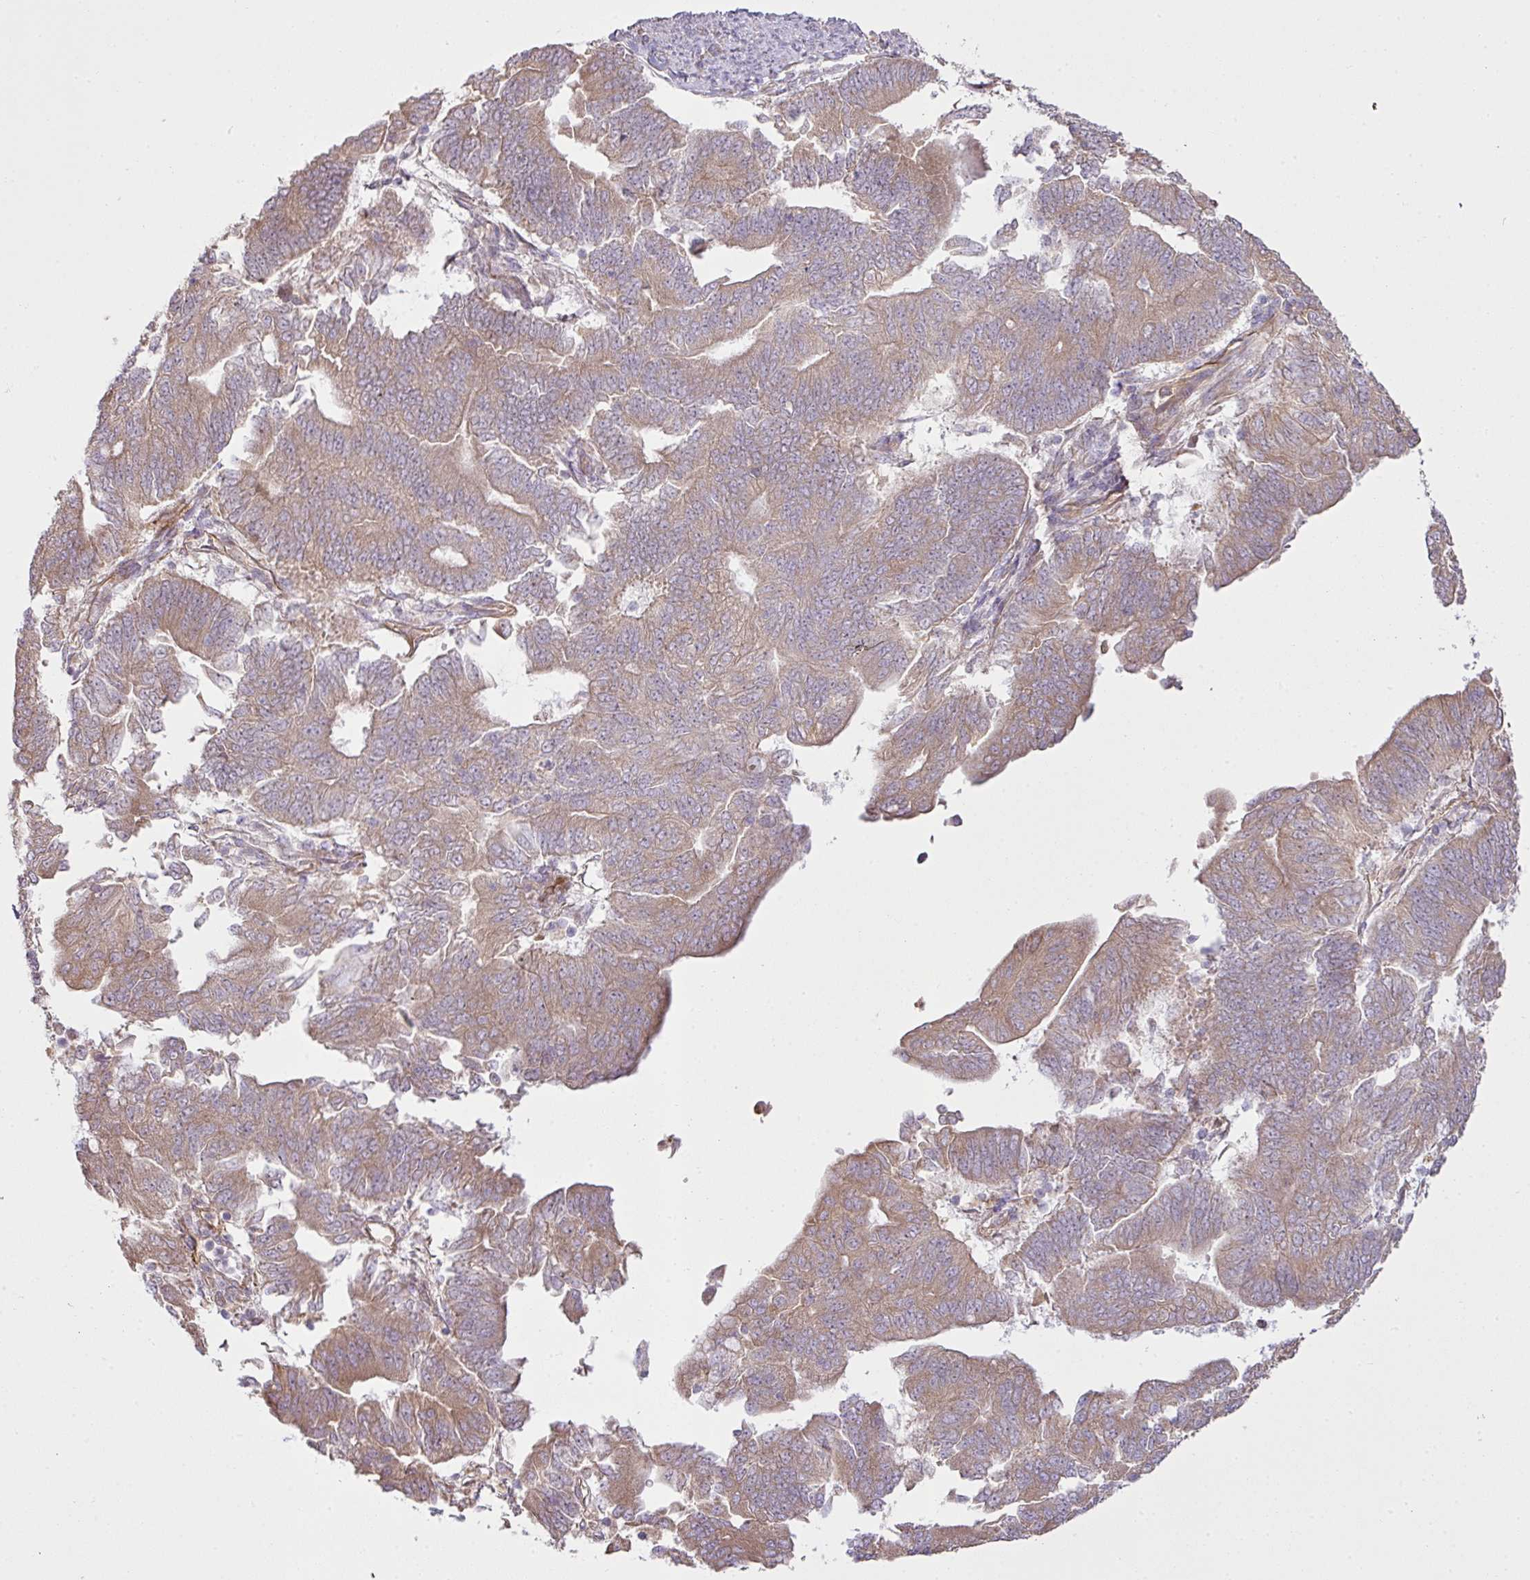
{"staining": {"intensity": "weak", "quantity": ">75%", "location": "cytoplasmic/membranous"}, "tissue": "endometrial cancer", "cell_type": "Tumor cells", "image_type": "cancer", "snomed": [{"axis": "morphology", "description": "Adenocarcinoma, NOS"}, {"axis": "topography", "description": "Endometrium"}], "caption": "High-magnification brightfield microscopy of endometrial cancer (adenocarcinoma) stained with DAB (3,3'-diaminobenzidine) (brown) and counterstained with hematoxylin (blue). tumor cells exhibit weak cytoplasmic/membranous positivity is appreciated in about>75% of cells.", "gene": "COX18", "patient": {"sex": "female", "age": 70}}